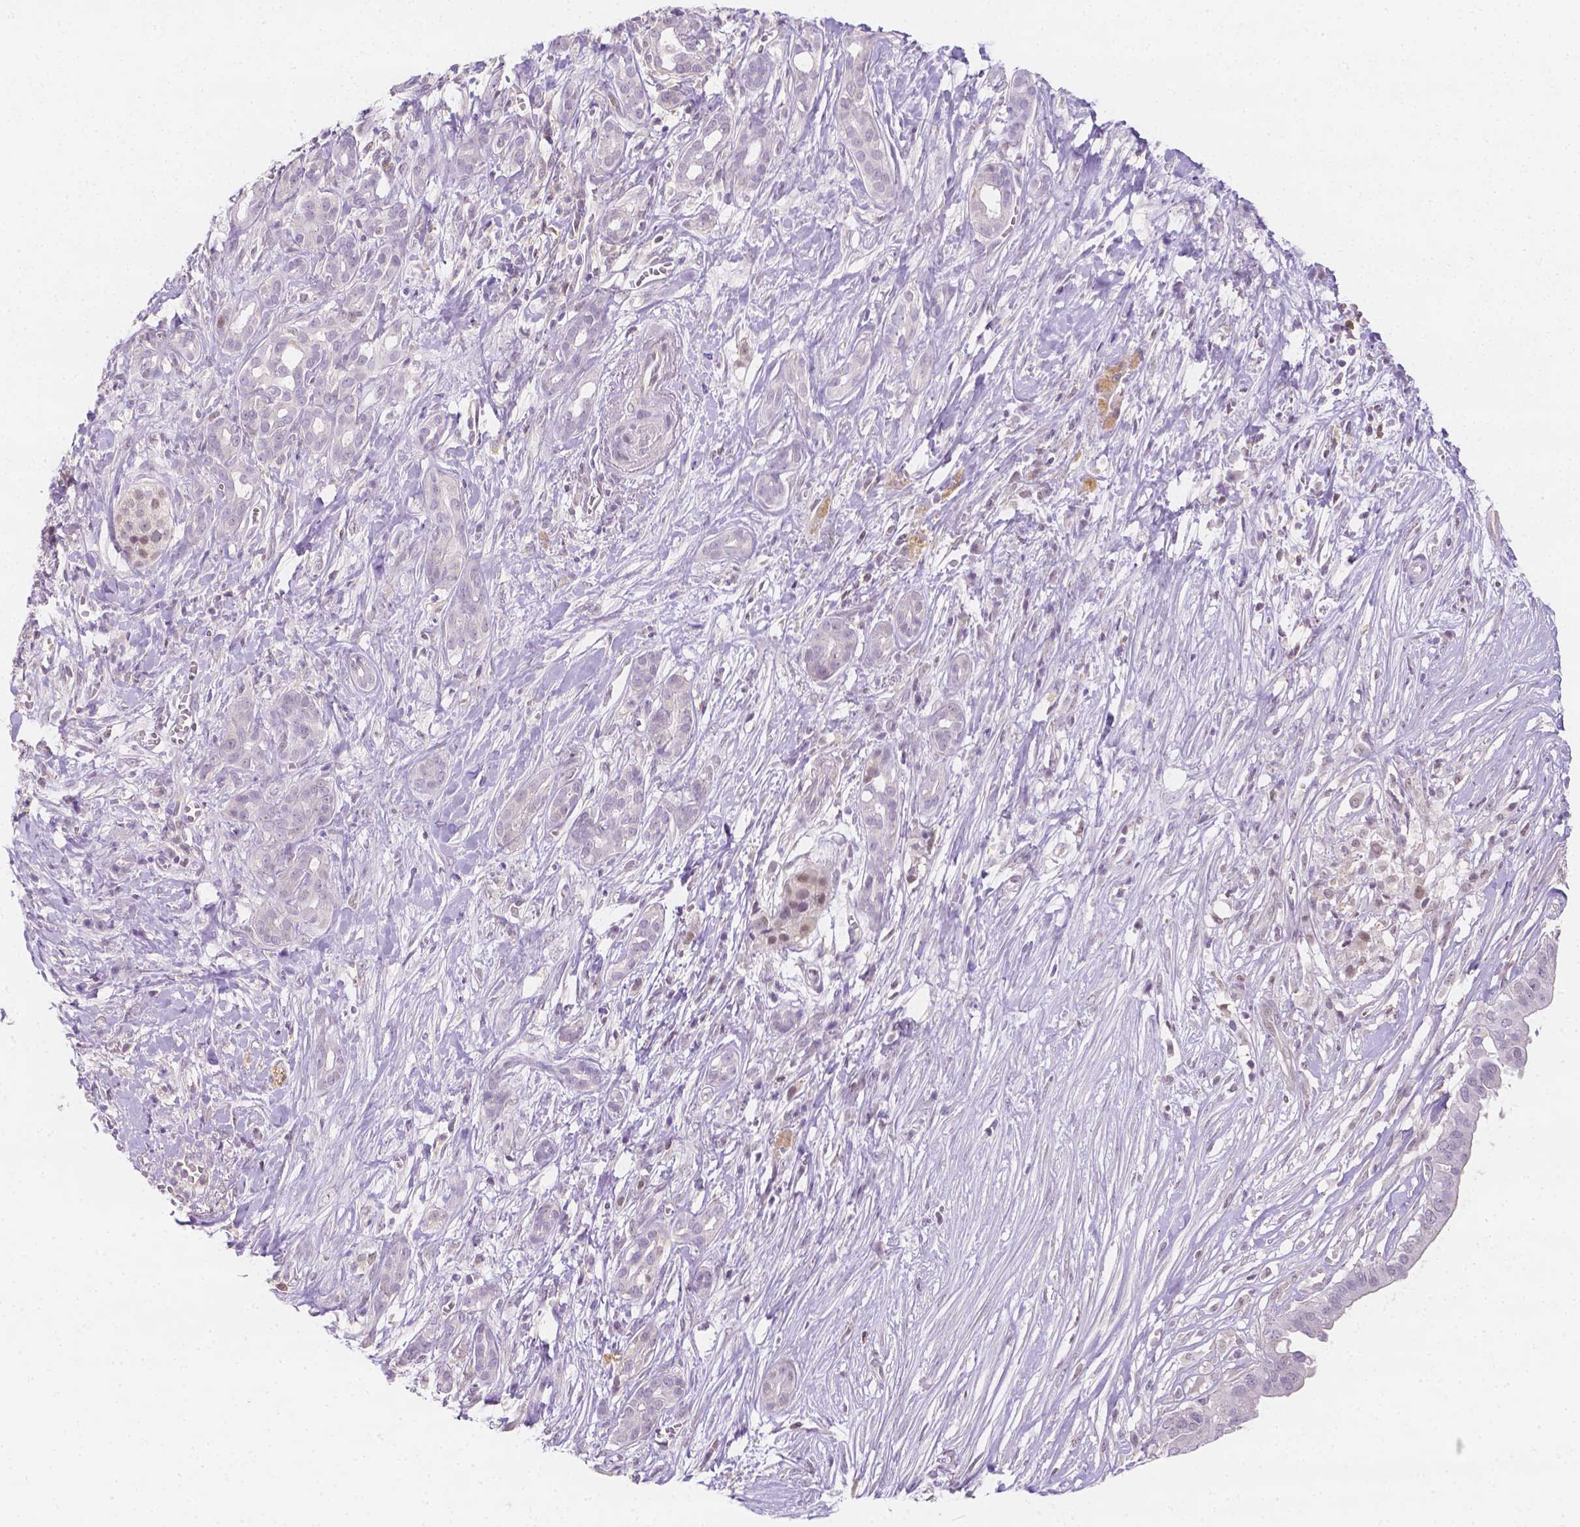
{"staining": {"intensity": "negative", "quantity": "none", "location": "none"}, "tissue": "pancreatic cancer", "cell_type": "Tumor cells", "image_type": "cancer", "snomed": [{"axis": "morphology", "description": "Adenocarcinoma, NOS"}, {"axis": "topography", "description": "Pancreas"}], "caption": "Human pancreatic adenocarcinoma stained for a protein using immunohistochemistry (IHC) demonstrates no expression in tumor cells.", "gene": "SGTB", "patient": {"sex": "male", "age": 61}}